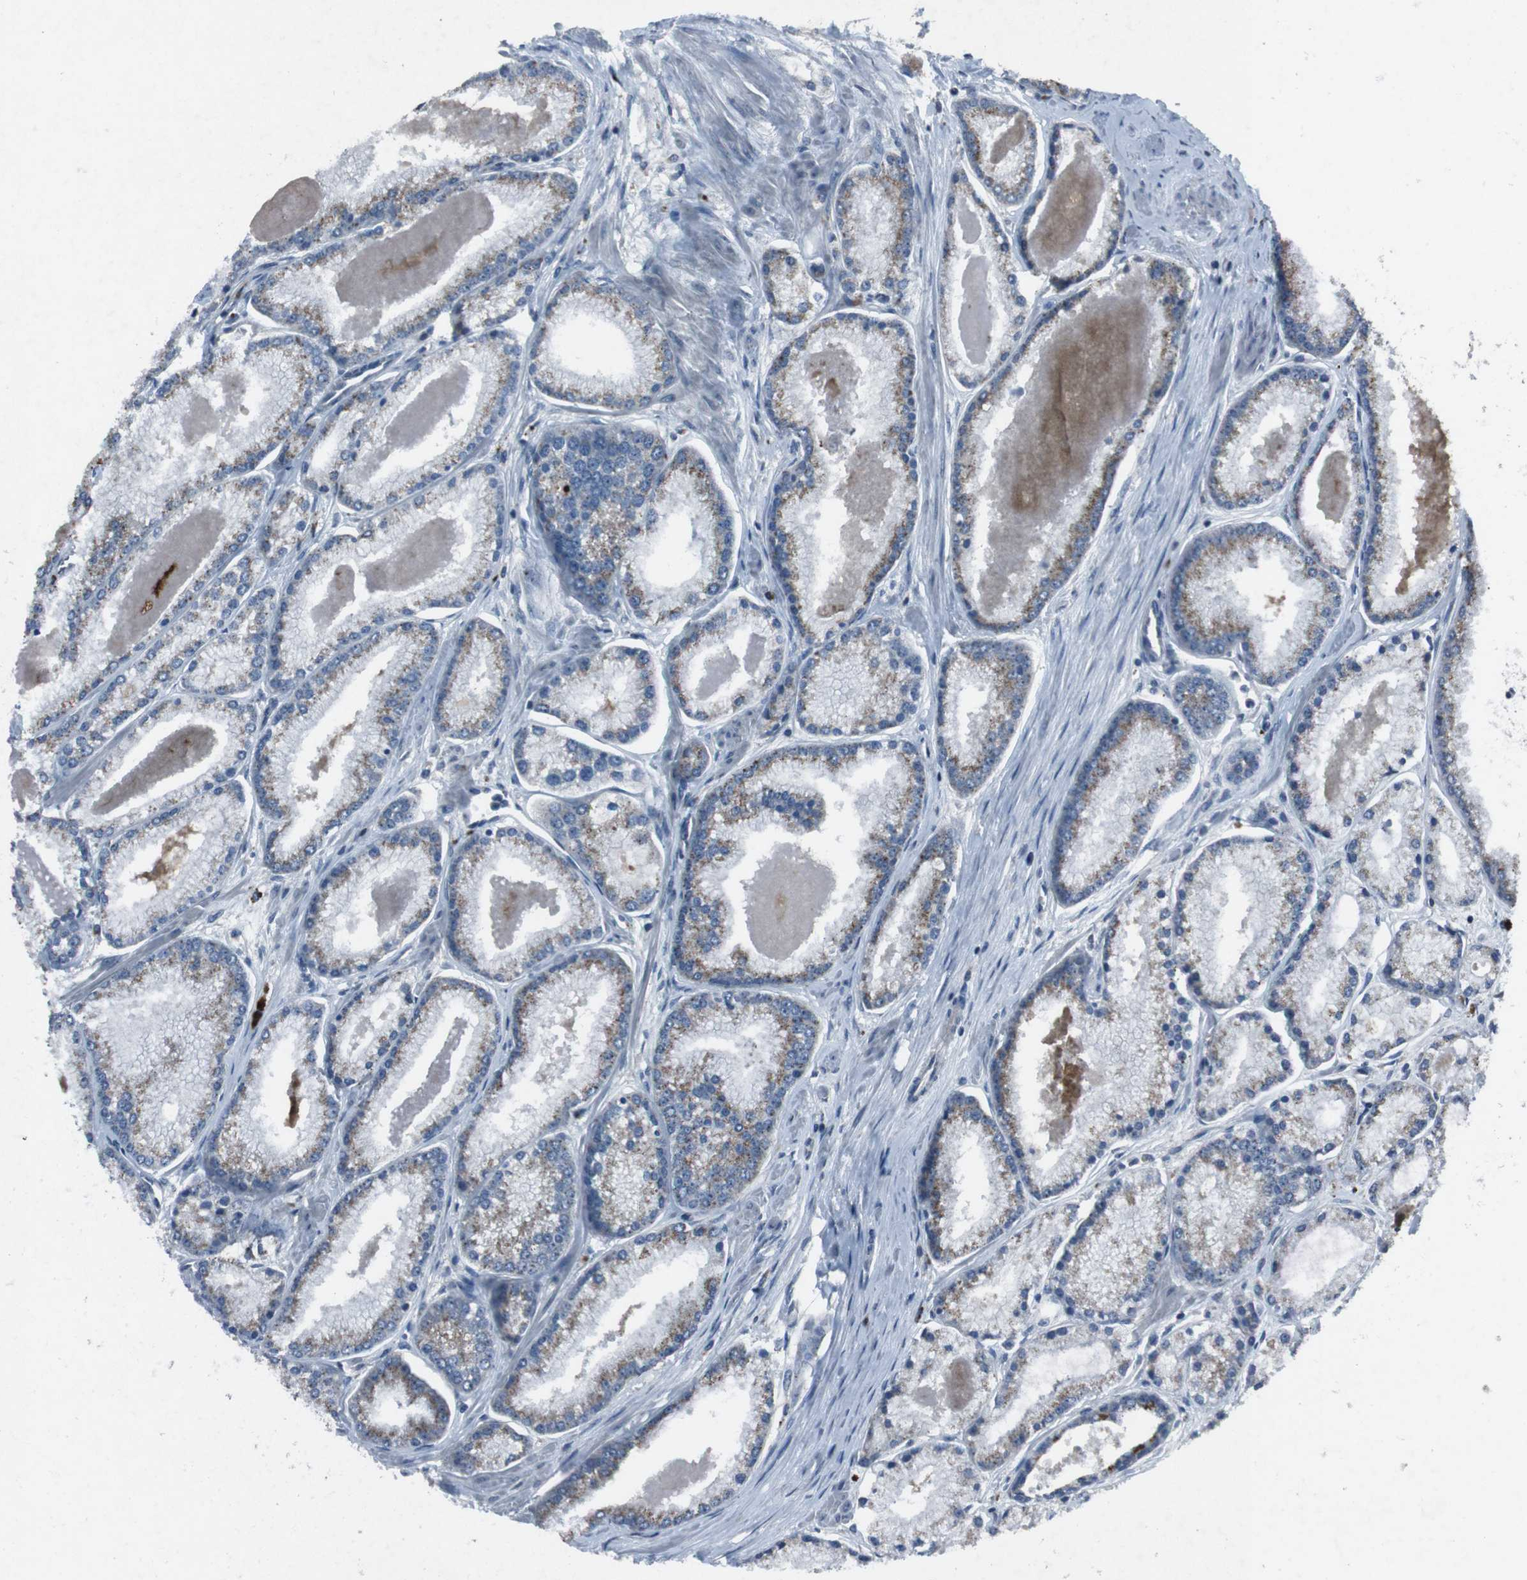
{"staining": {"intensity": "moderate", "quantity": ">75%", "location": "cytoplasmic/membranous"}, "tissue": "prostate cancer", "cell_type": "Tumor cells", "image_type": "cancer", "snomed": [{"axis": "morphology", "description": "Adenocarcinoma, High grade"}, {"axis": "topography", "description": "Prostate"}], "caption": "A high-resolution micrograph shows immunohistochemistry staining of high-grade adenocarcinoma (prostate), which demonstrates moderate cytoplasmic/membranous staining in about >75% of tumor cells.", "gene": "EFNA5", "patient": {"sex": "male", "age": 61}}